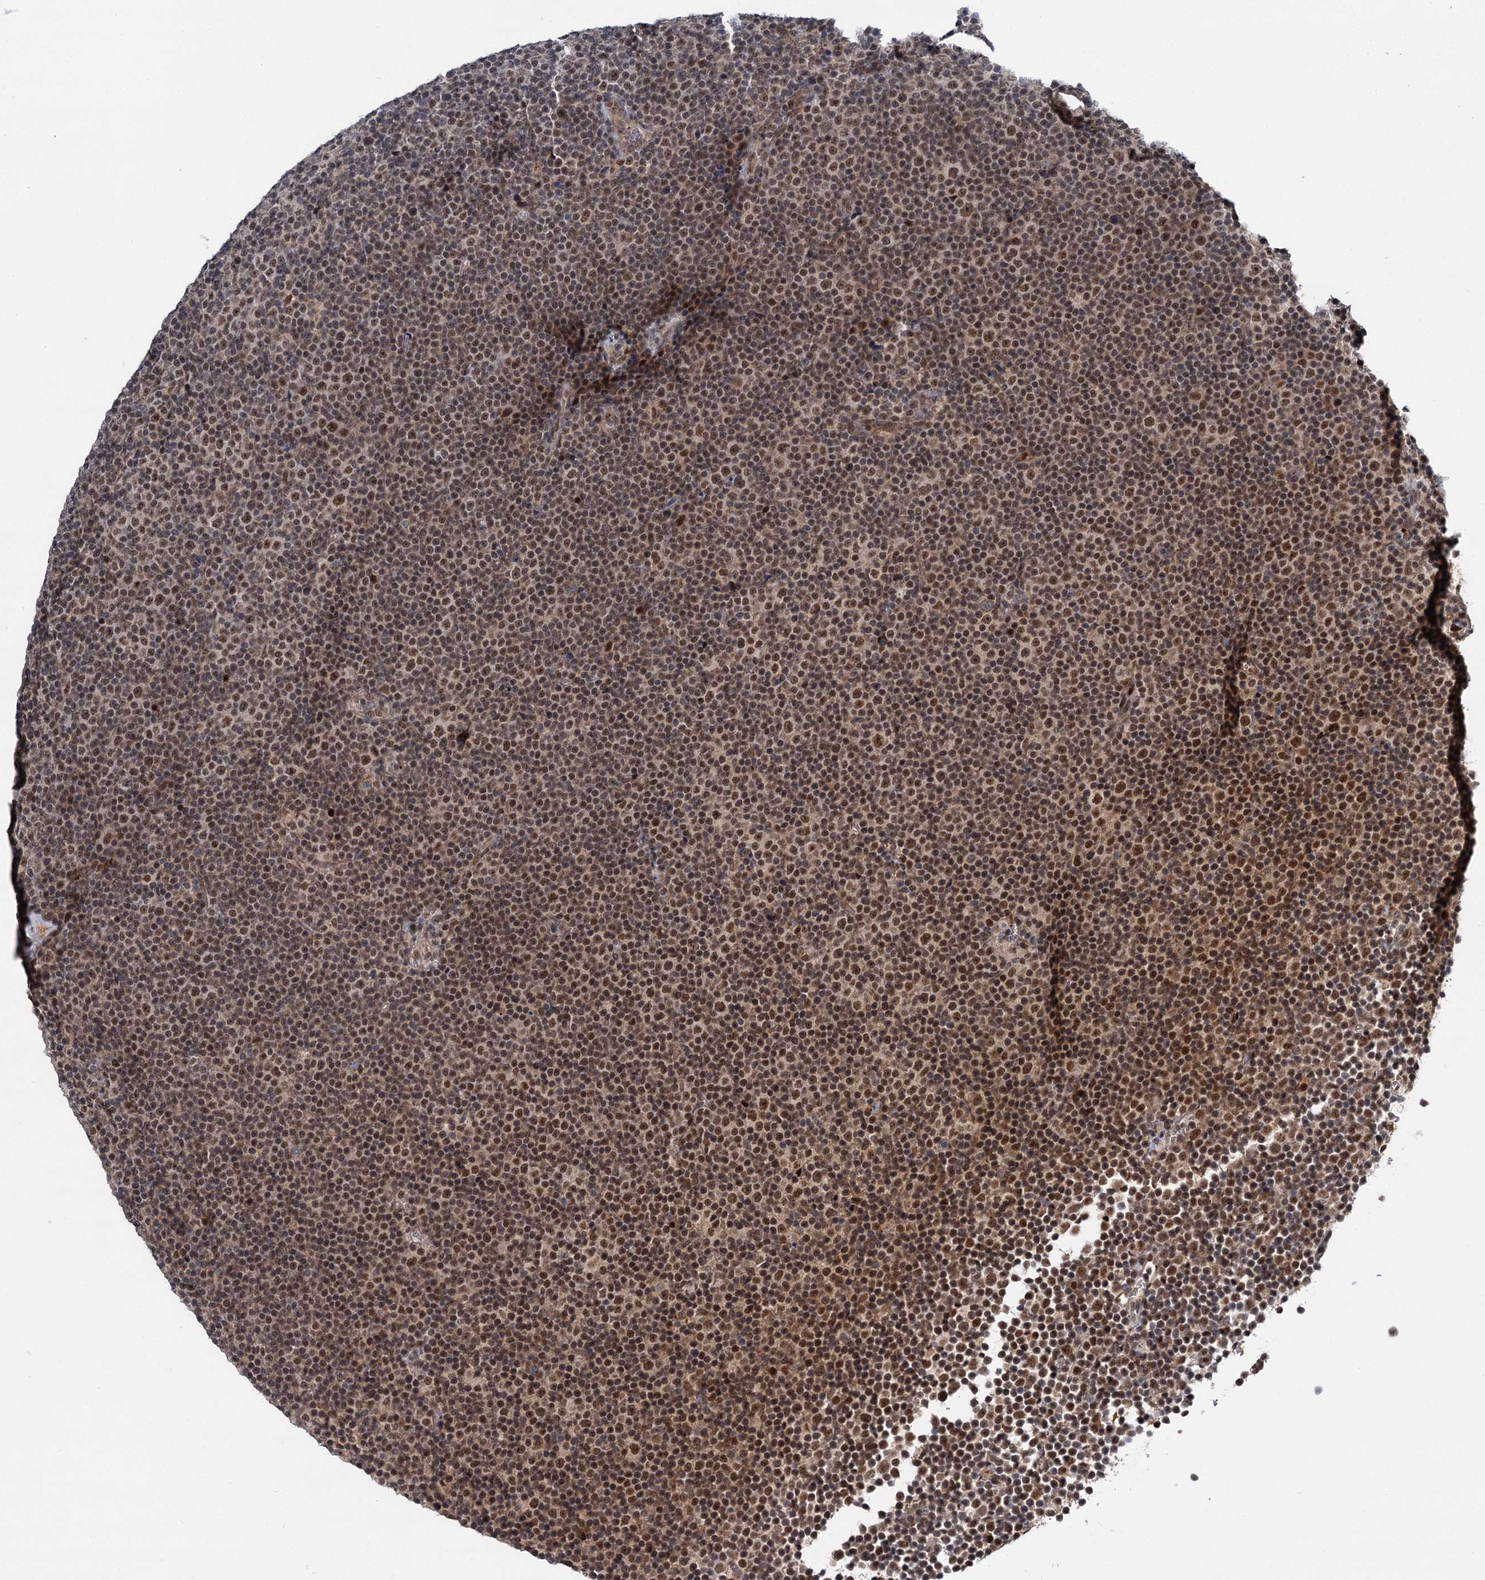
{"staining": {"intensity": "moderate", "quantity": ">75%", "location": "nuclear"}, "tissue": "lymphoma", "cell_type": "Tumor cells", "image_type": "cancer", "snomed": [{"axis": "morphology", "description": "Malignant lymphoma, non-Hodgkin's type, Low grade"}, {"axis": "topography", "description": "Lymph node"}], "caption": "A brown stain shows moderate nuclear positivity of a protein in human lymphoma tumor cells.", "gene": "MBD6", "patient": {"sex": "female", "age": 67}}